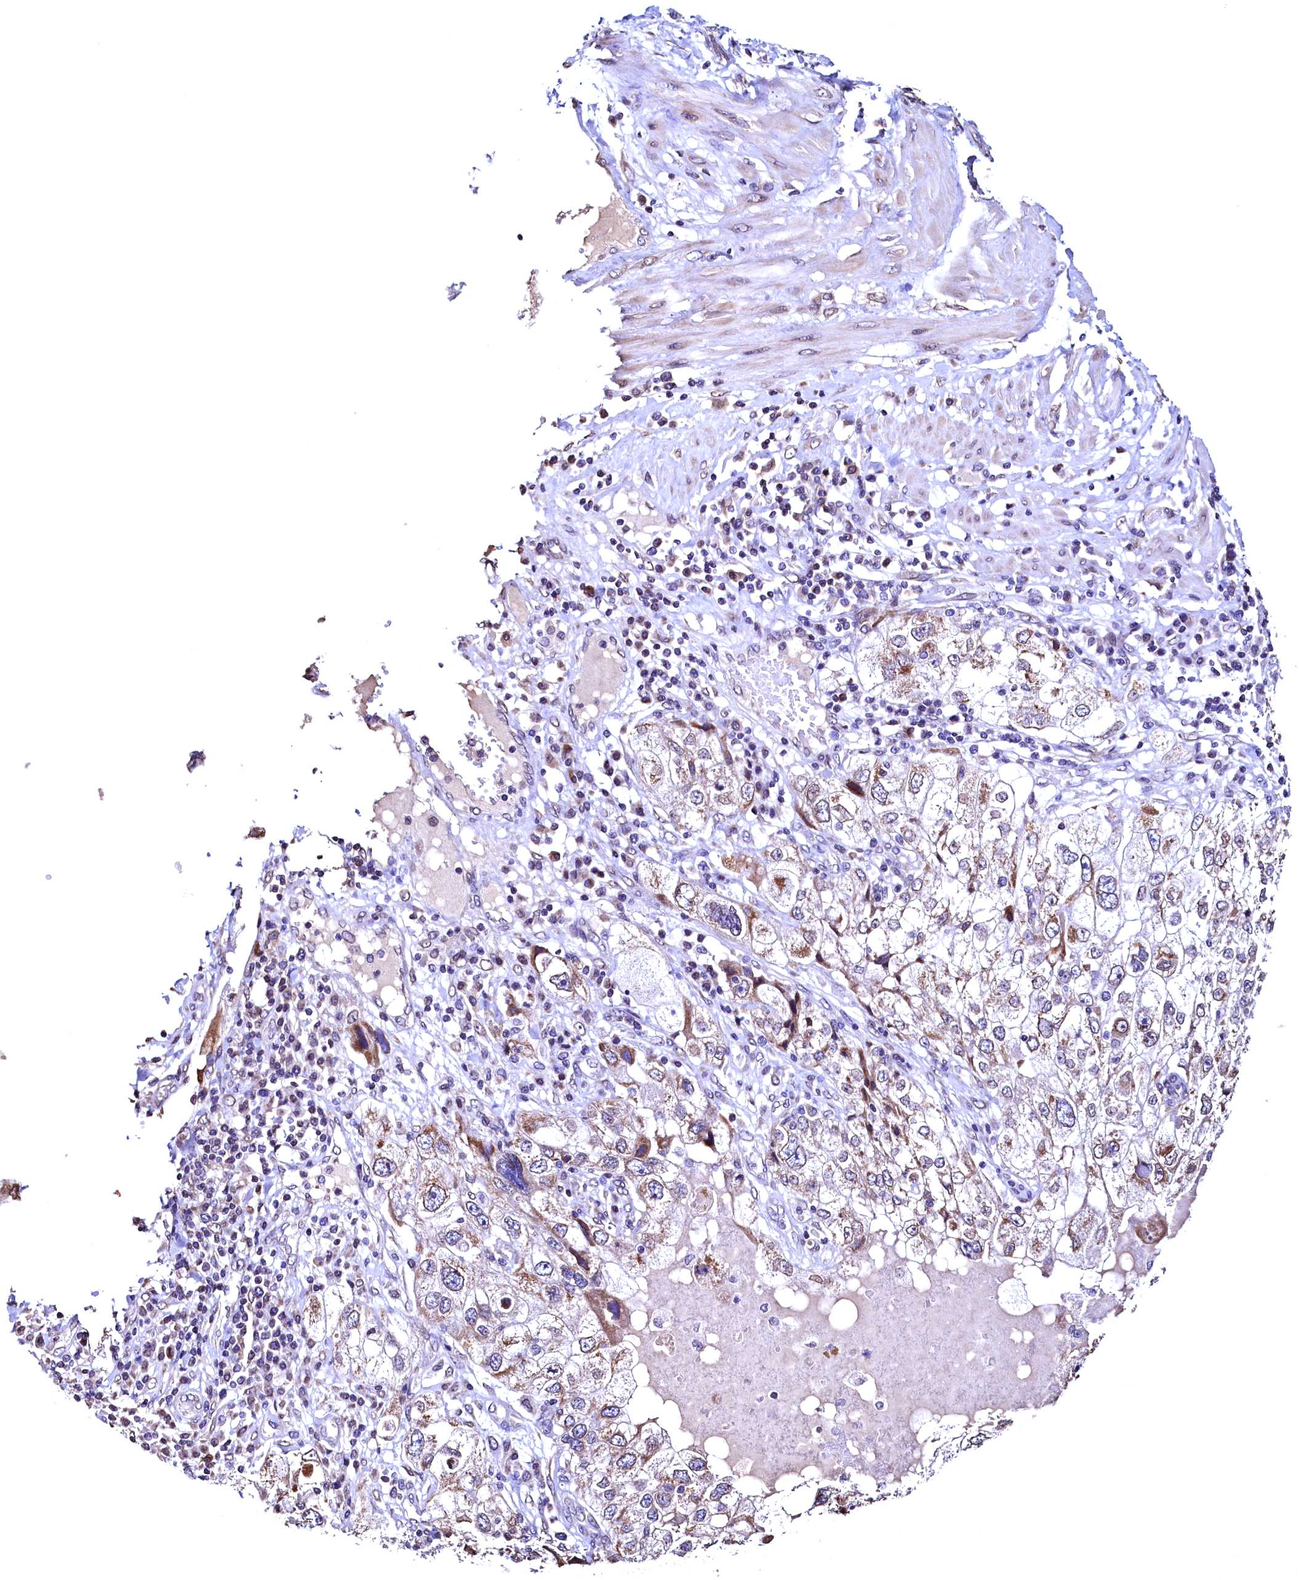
{"staining": {"intensity": "moderate", "quantity": "<25%", "location": "cytoplasmic/membranous"}, "tissue": "endometrial cancer", "cell_type": "Tumor cells", "image_type": "cancer", "snomed": [{"axis": "morphology", "description": "Adenocarcinoma, NOS"}, {"axis": "topography", "description": "Endometrium"}], "caption": "A brown stain highlights moderate cytoplasmic/membranous positivity of a protein in endometrial adenocarcinoma tumor cells. (brown staining indicates protein expression, while blue staining denotes nuclei).", "gene": "HAND1", "patient": {"sex": "female", "age": 49}}